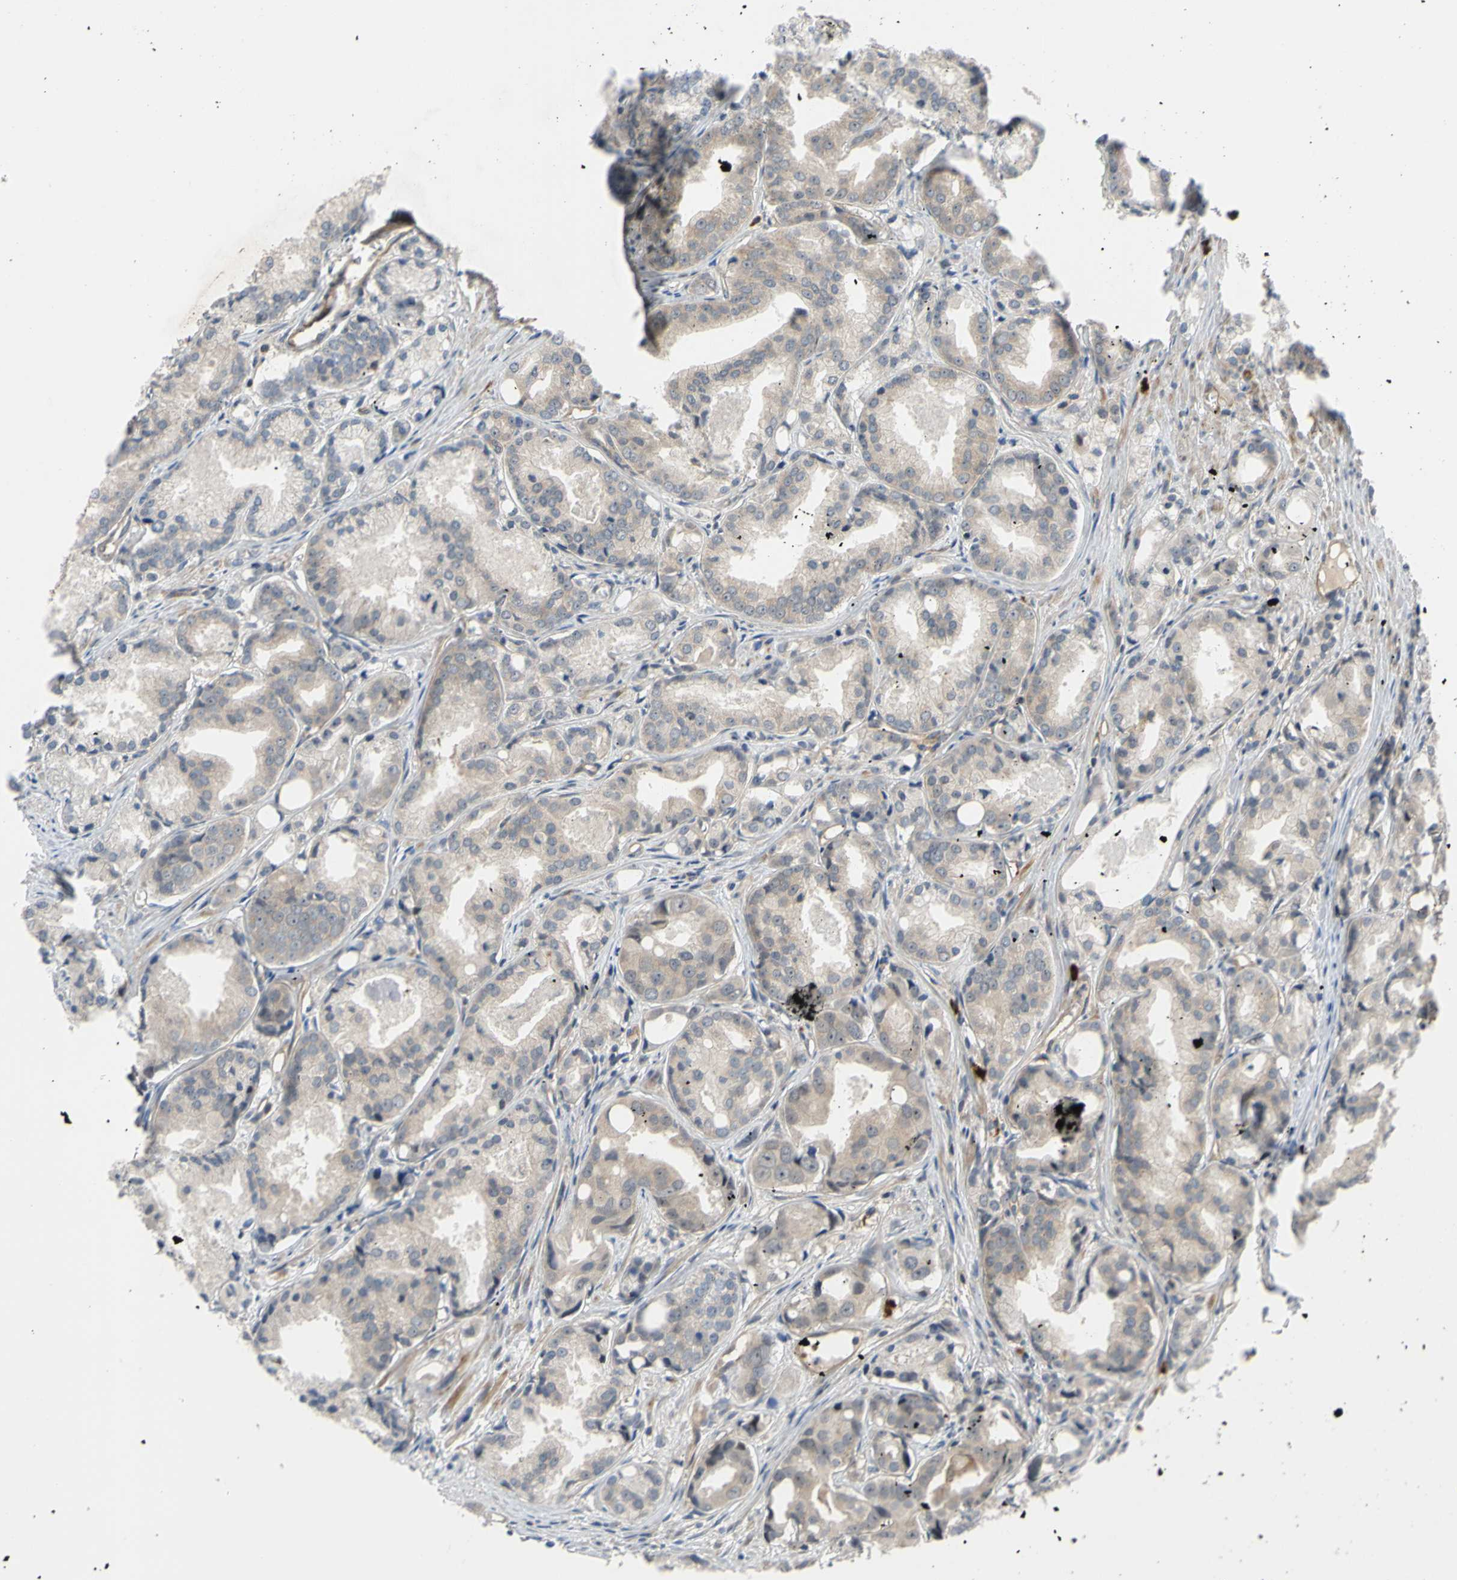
{"staining": {"intensity": "weak", "quantity": ">75%", "location": "cytoplasmic/membranous"}, "tissue": "prostate cancer", "cell_type": "Tumor cells", "image_type": "cancer", "snomed": [{"axis": "morphology", "description": "Adenocarcinoma, Low grade"}, {"axis": "topography", "description": "Prostate"}], "caption": "A low amount of weak cytoplasmic/membranous staining is identified in approximately >75% of tumor cells in prostate cancer tissue. The staining was performed using DAB, with brown indicating positive protein expression. Nuclei are stained blue with hematoxylin.", "gene": "COMMD9", "patient": {"sex": "male", "age": 72}}